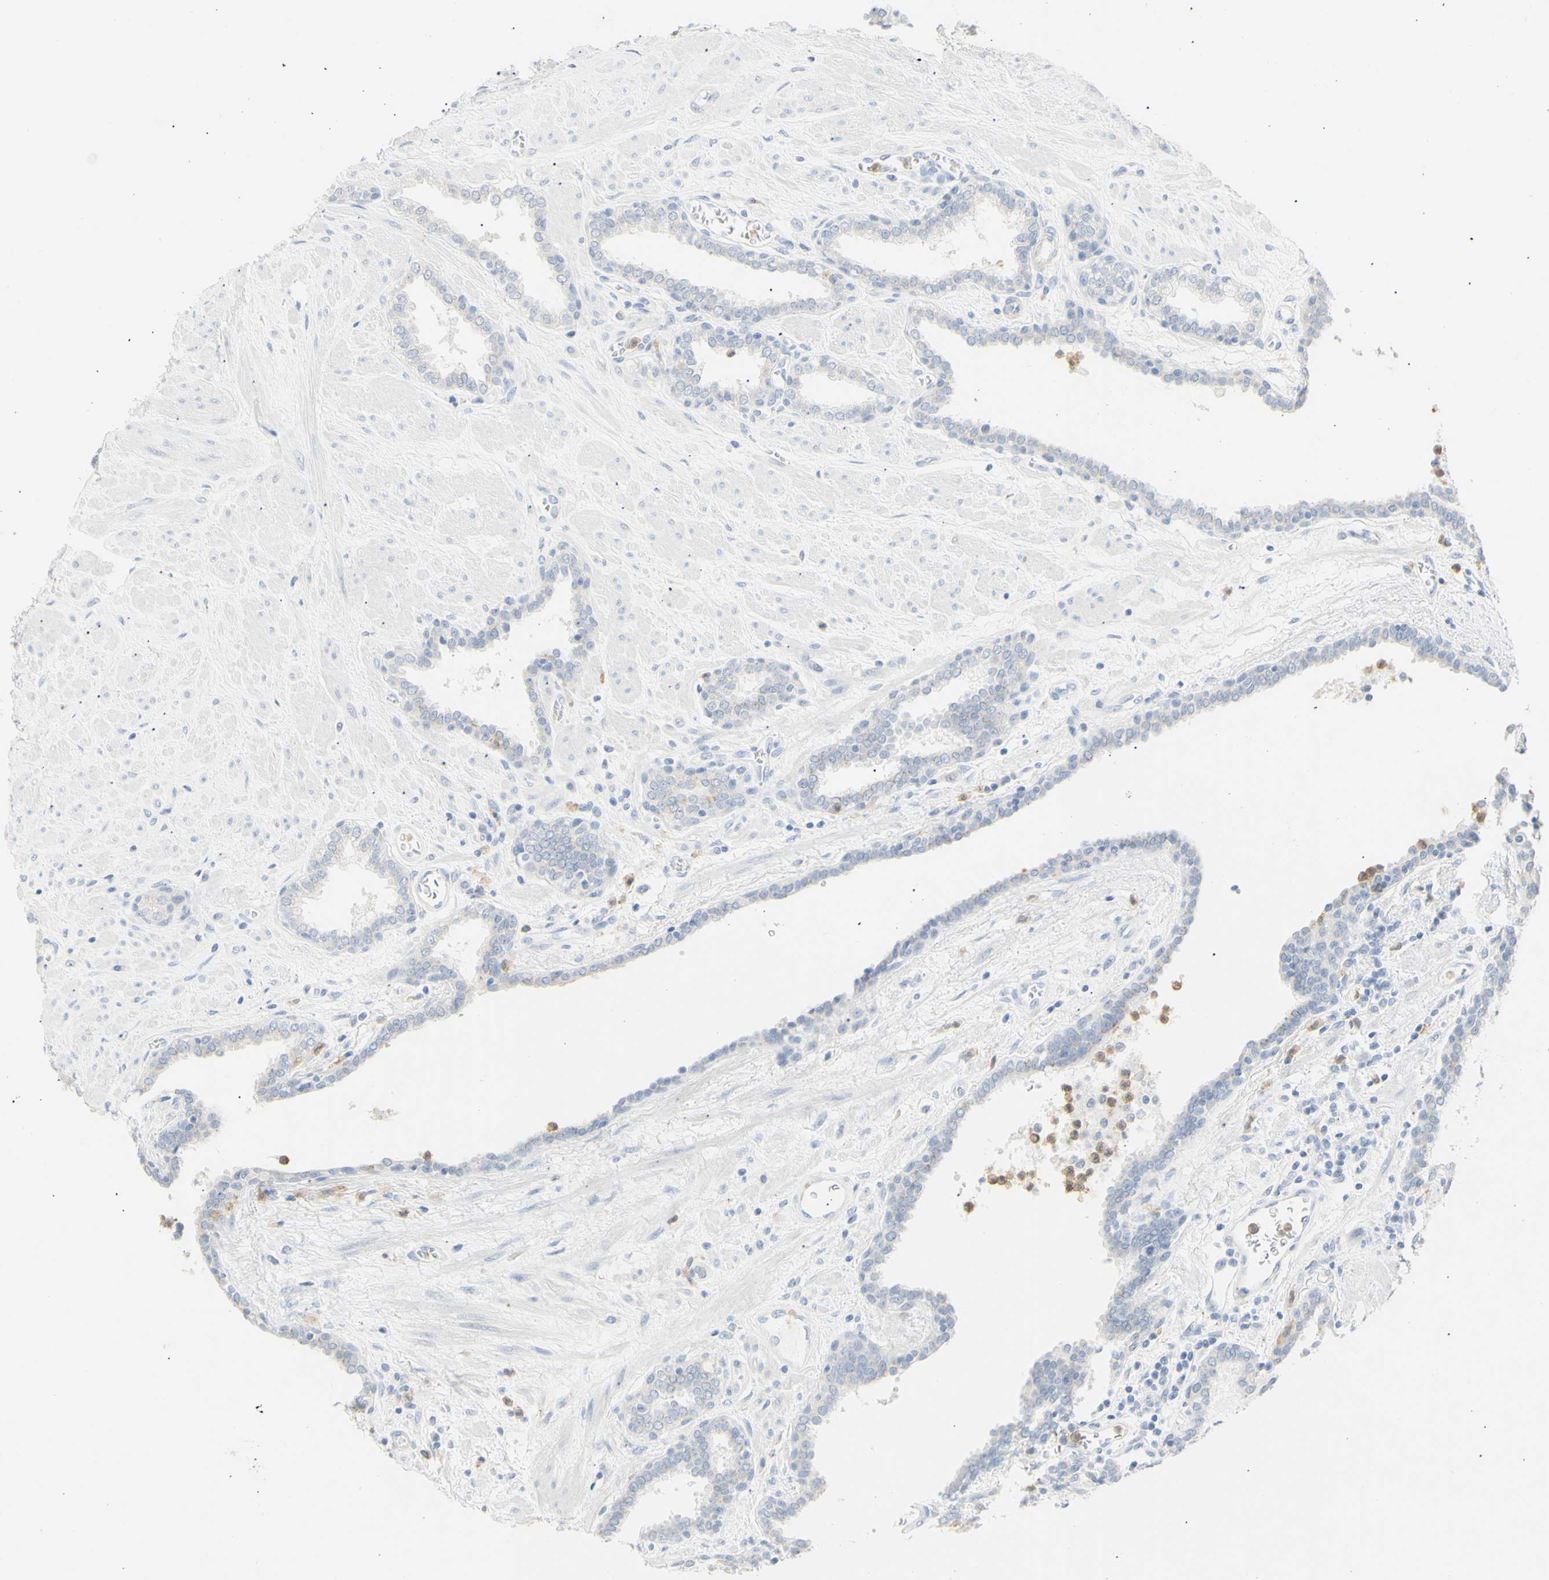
{"staining": {"intensity": "negative", "quantity": "none", "location": "none"}, "tissue": "prostate", "cell_type": "Glandular cells", "image_type": "normal", "snomed": [{"axis": "morphology", "description": "Normal tissue, NOS"}, {"axis": "topography", "description": "Prostate"}], "caption": "An image of human prostate is negative for staining in glandular cells. The staining is performed using DAB (3,3'-diaminobenzidine) brown chromogen with nuclei counter-stained in using hematoxylin.", "gene": "B4GALNT3", "patient": {"sex": "male", "age": 51}}